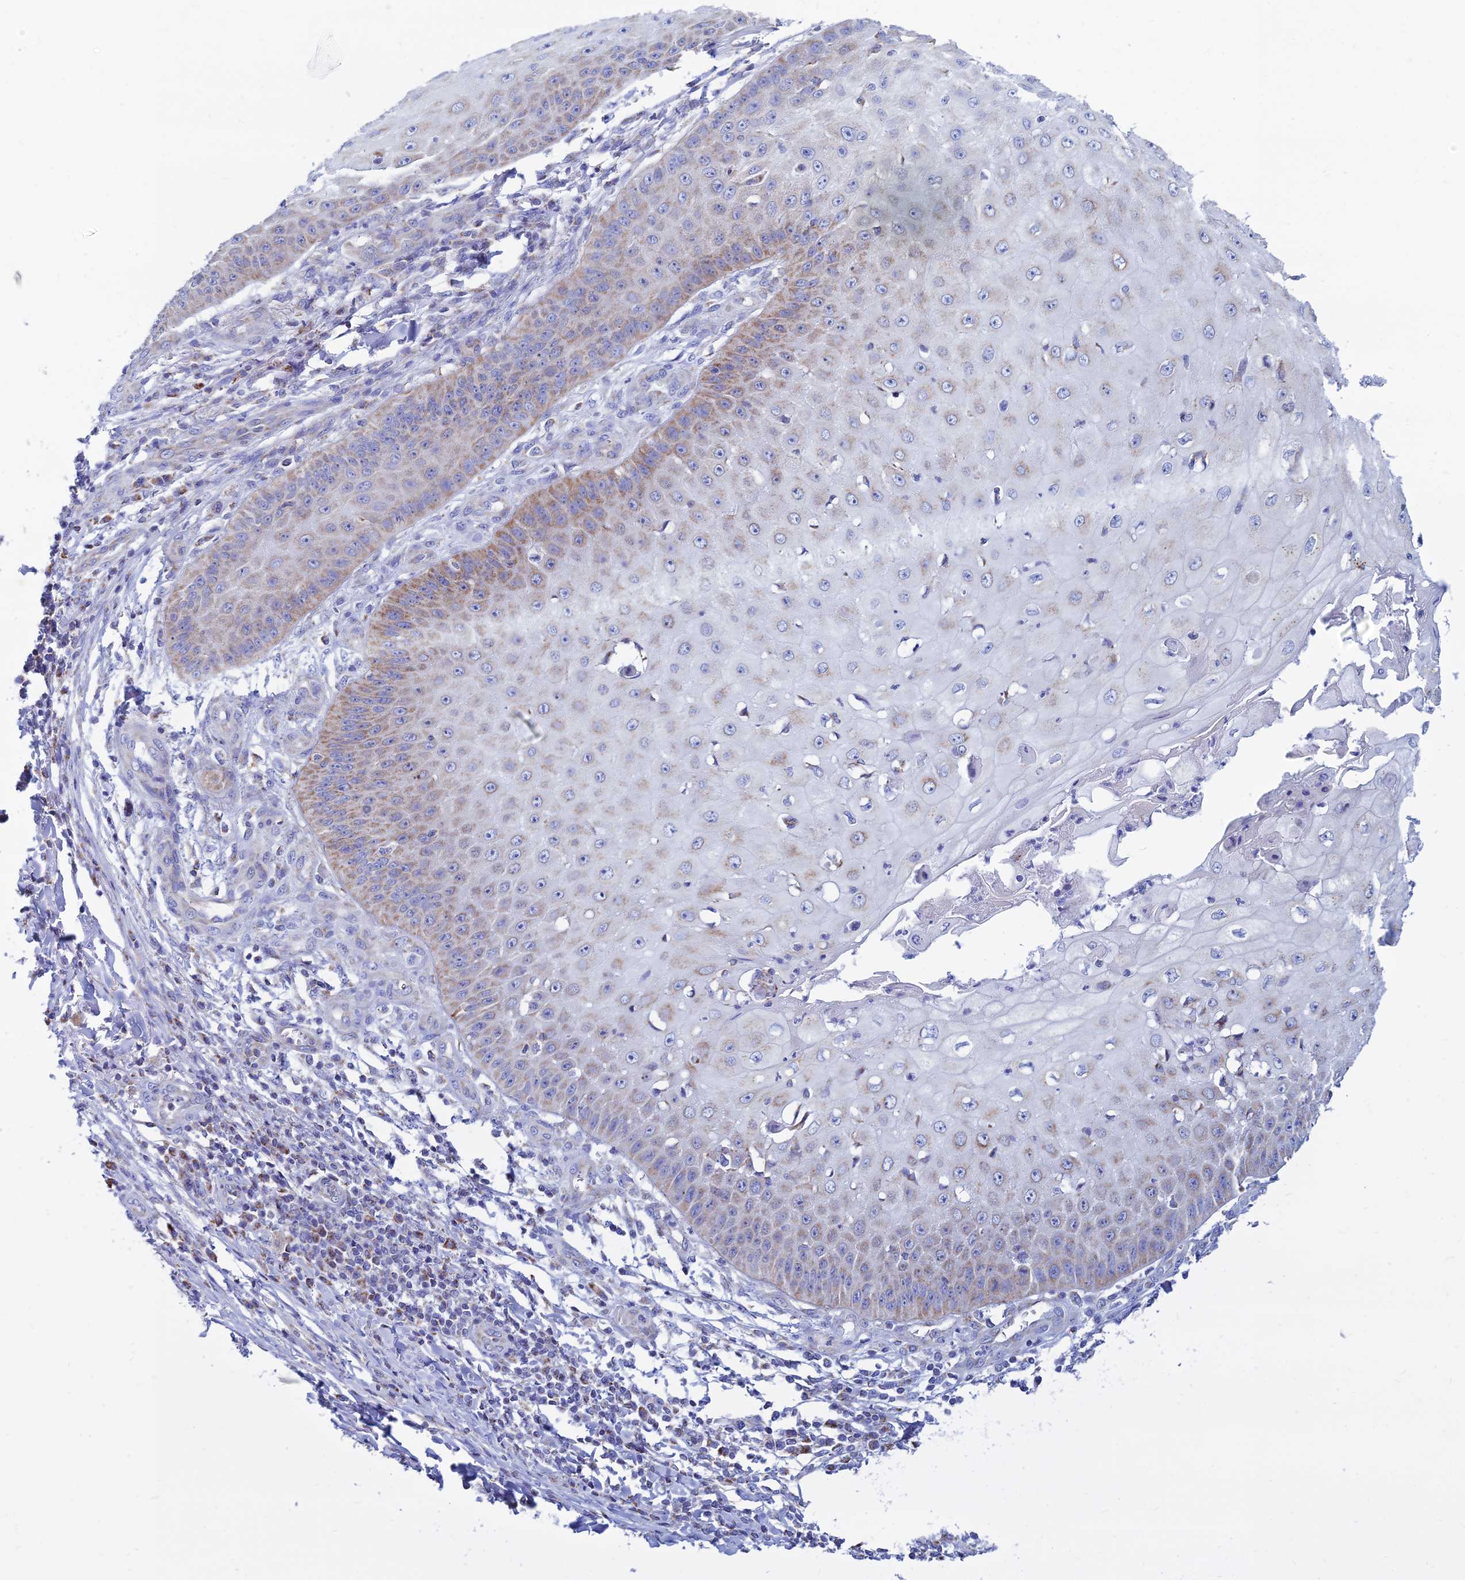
{"staining": {"intensity": "weak", "quantity": "25%-75%", "location": "cytoplasmic/membranous"}, "tissue": "skin cancer", "cell_type": "Tumor cells", "image_type": "cancer", "snomed": [{"axis": "morphology", "description": "Squamous cell carcinoma, NOS"}, {"axis": "topography", "description": "Skin"}], "caption": "Human skin cancer (squamous cell carcinoma) stained for a protein (brown) displays weak cytoplasmic/membranous positive staining in about 25%-75% of tumor cells.", "gene": "MGST1", "patient": {"sex": "male", "age": 70}}